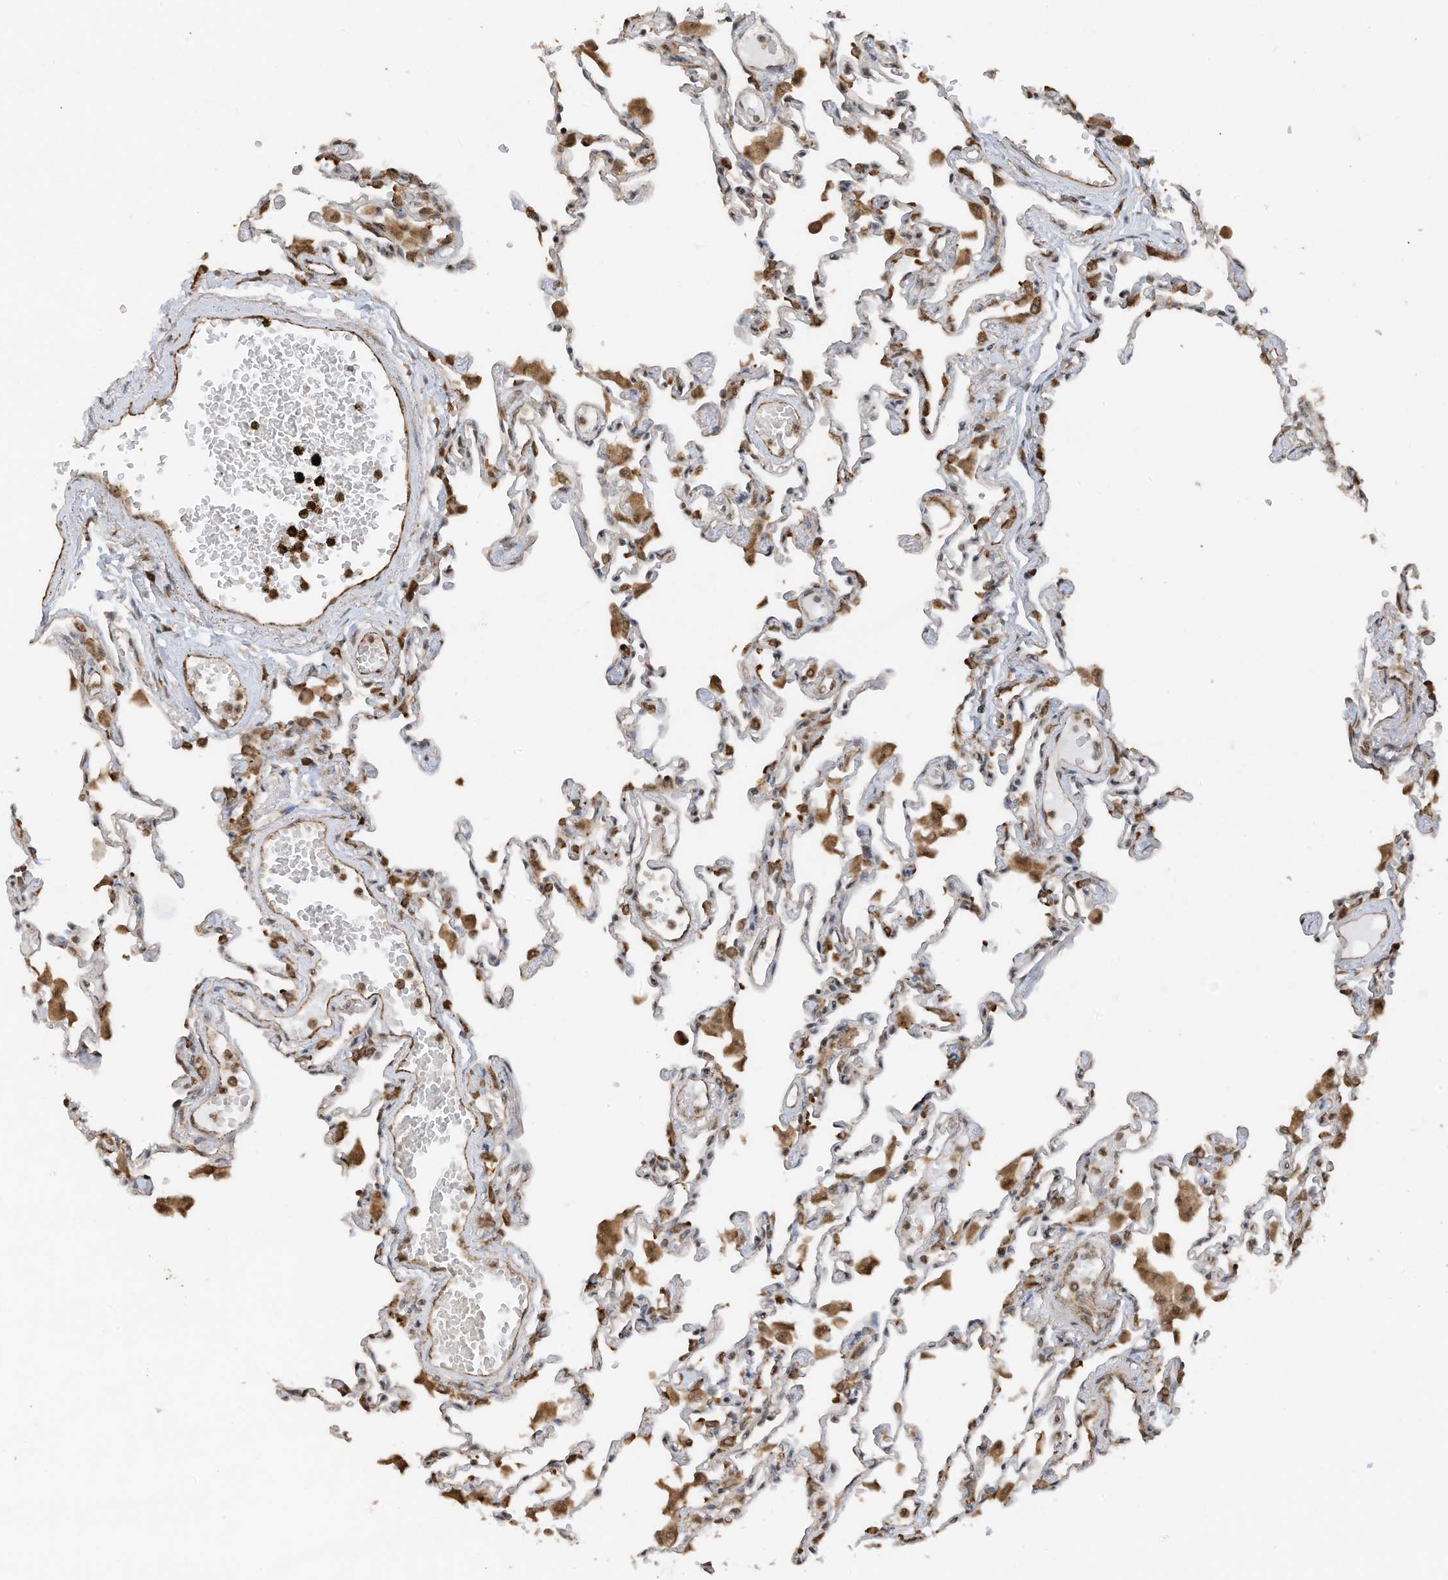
{"staining": {"intensity": "moderate", "quantity": "<25%", "location": "cytoplasmic/membranous"}, "tissue": "lung", "cell_type": "Alveolar cells", "image_type": "normal", "snomed": [{"axis": "morphology", "description": "Normal tissue, NOS"}, {"axis": "topography", "description": "Bronchus"}, {"axis": "topography", "description": "Lung"}], "caption": "Normal lung was stained to show a protein in brown. There is low levels of moderate cytoplasmic/membranous staining in about <25% of alveolar cells.", "gene": "ERLEC1", "patient": {"sex": "female", "age": 49}}